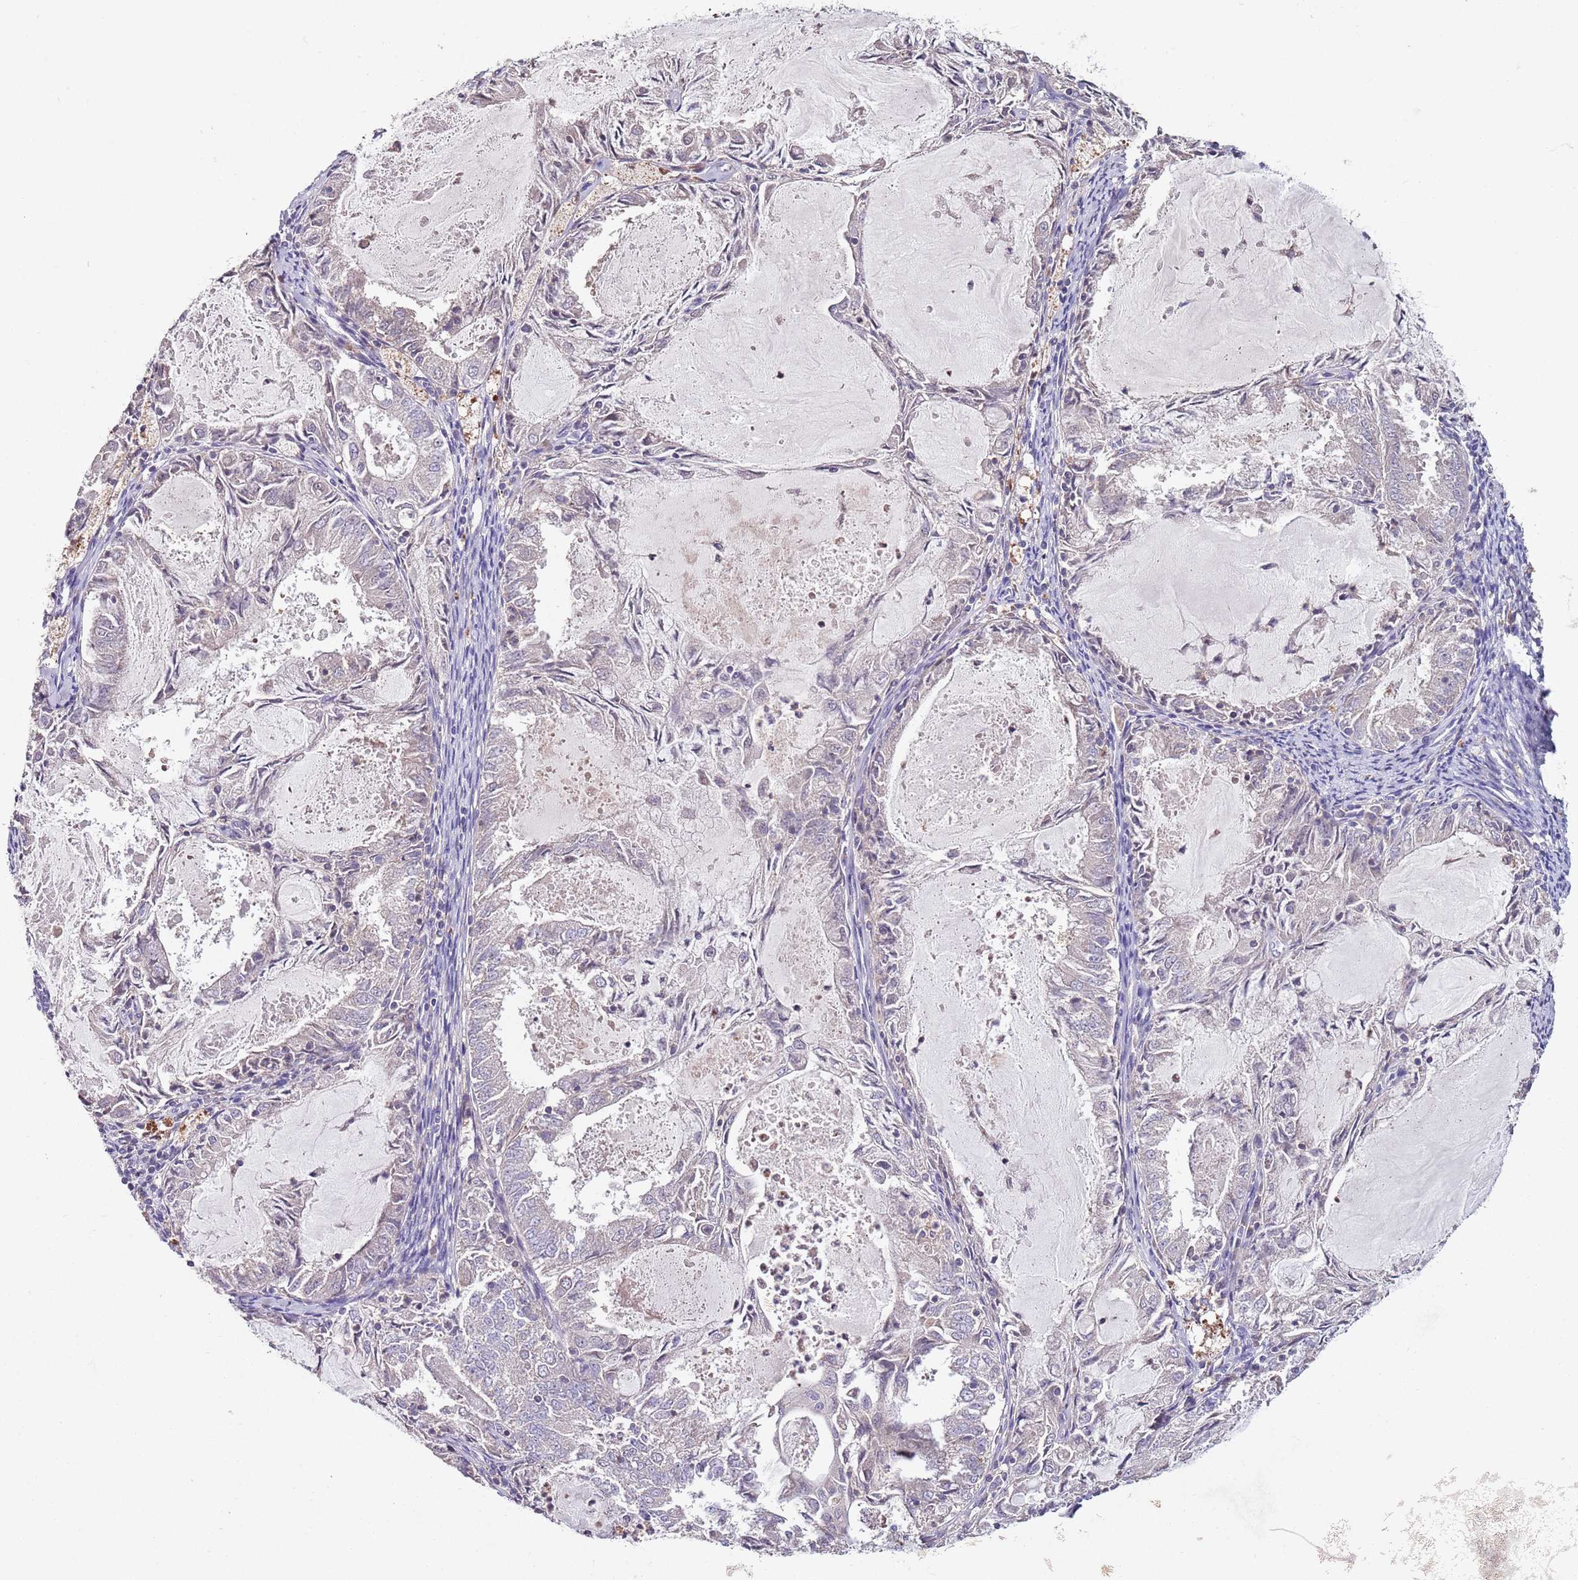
{"staining": {"intensity": "negative", "quantity": "none", "location": "none"}, "tissue": "endometrial cancer", "cell_type": "Tumor cells", "image_type": "cancer", "snomed": [{"axis": "morphology", "description": "Adenocarcinoma, NOS"}, {"axis": "topography", "description": "Endometrium"}], "caption": "Tumor cells show no significant protein expression in adenocarcinoma (endometrial). (DAB immunohistochemistry, high magnification).", "gene": "NRDE2", "patient": {"sex": "female", "age": 57}}